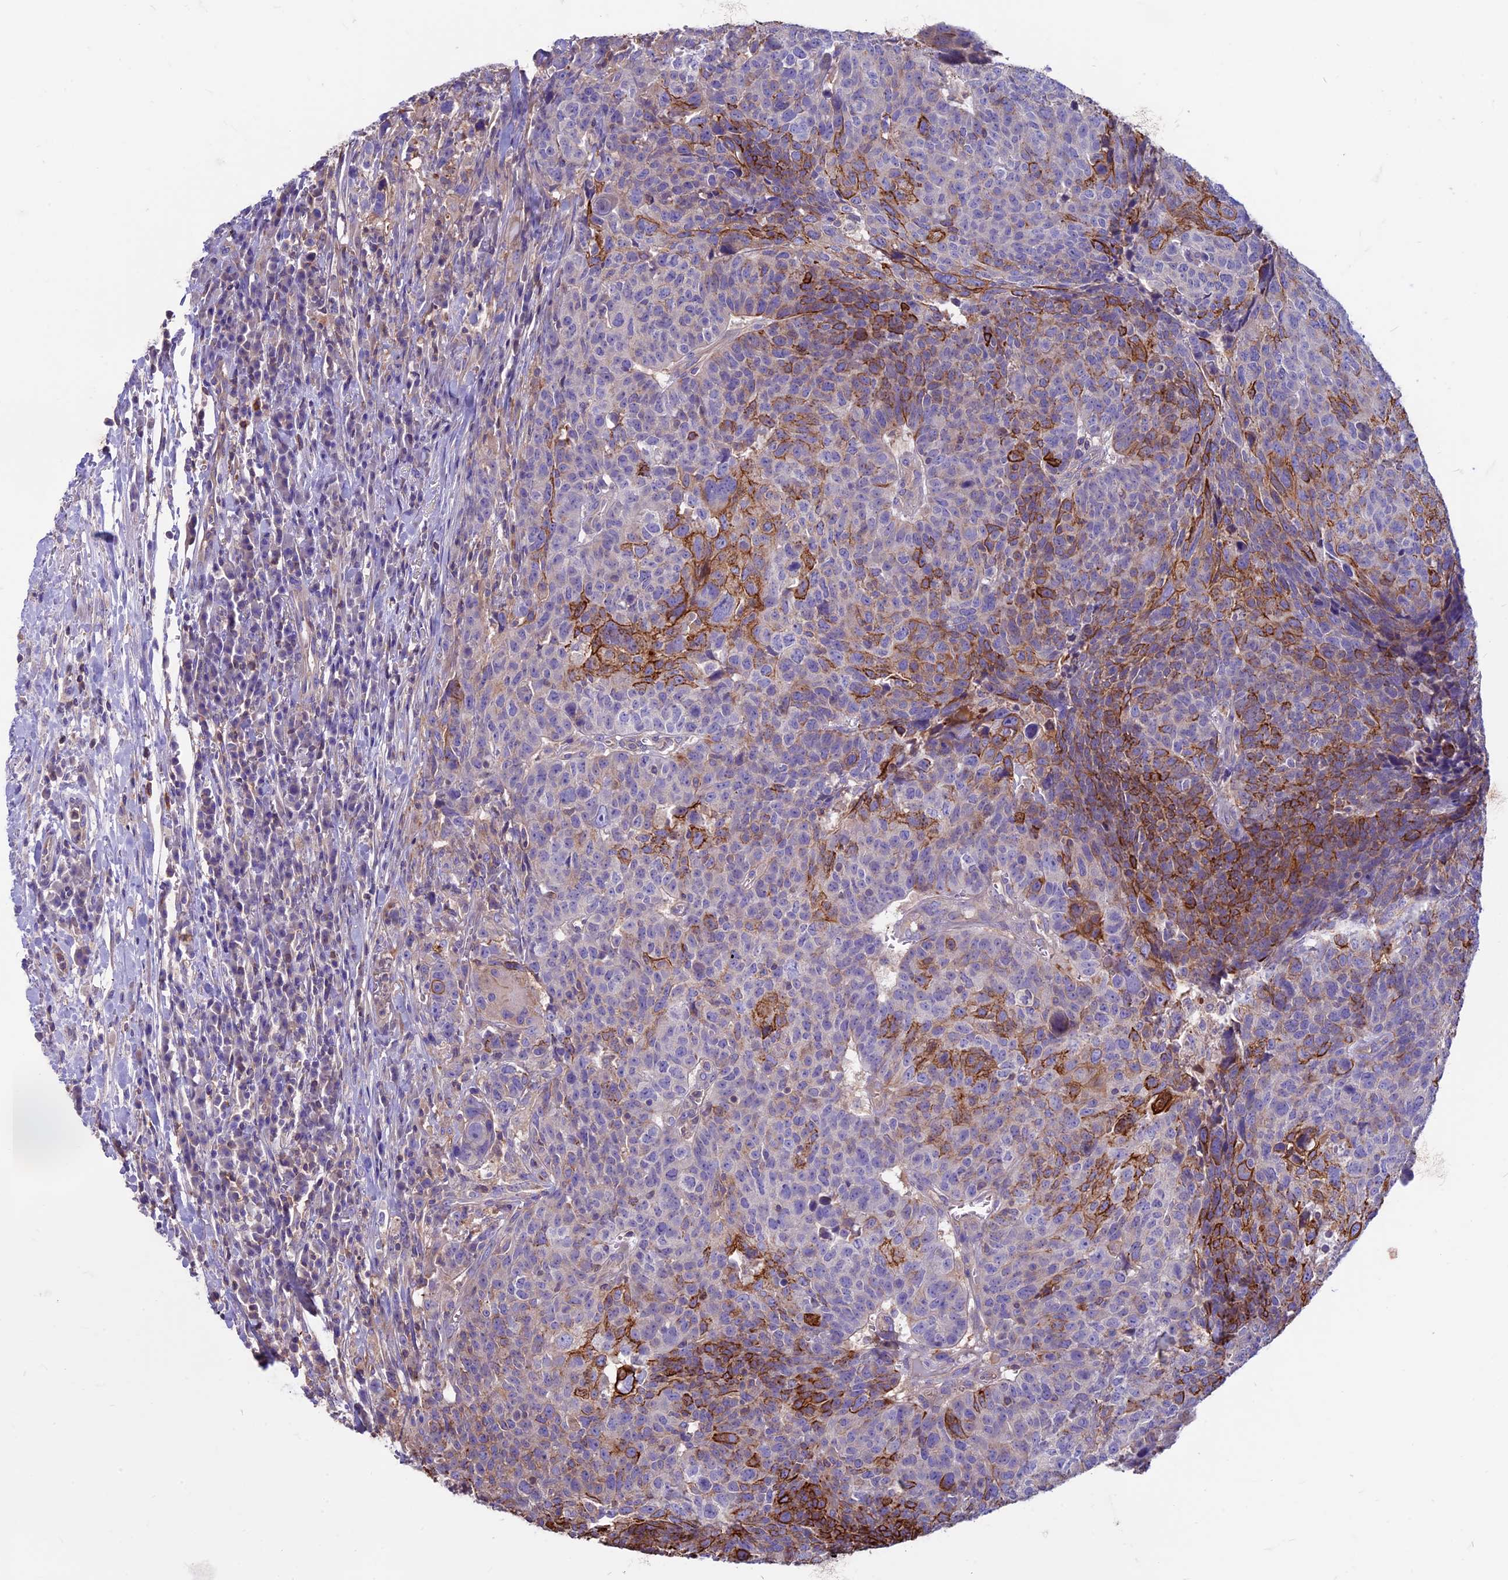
{"staining": {"intensity": "strong", "quantity": "<25%", "location": "cytoplasmic/membranous"}, "tissue": "head and neck cancer", "cell_type": "Tumor cells", "image_type": "cancer", "snomed": [{"axis": "morphology", "description": "Squamous cell carcinoma, NOS"}, {"axis": "topography", "description": "Head-Neck"}], "caption": "Head and neck cancer (squamous cell carcinoma) stained with a brown dye displays strong cytoplasmic/membranous positive positivity in approximately <25% of tumor cells.", "gene": "CDAN1", "patient": {"sex": "male", "age": 66}}